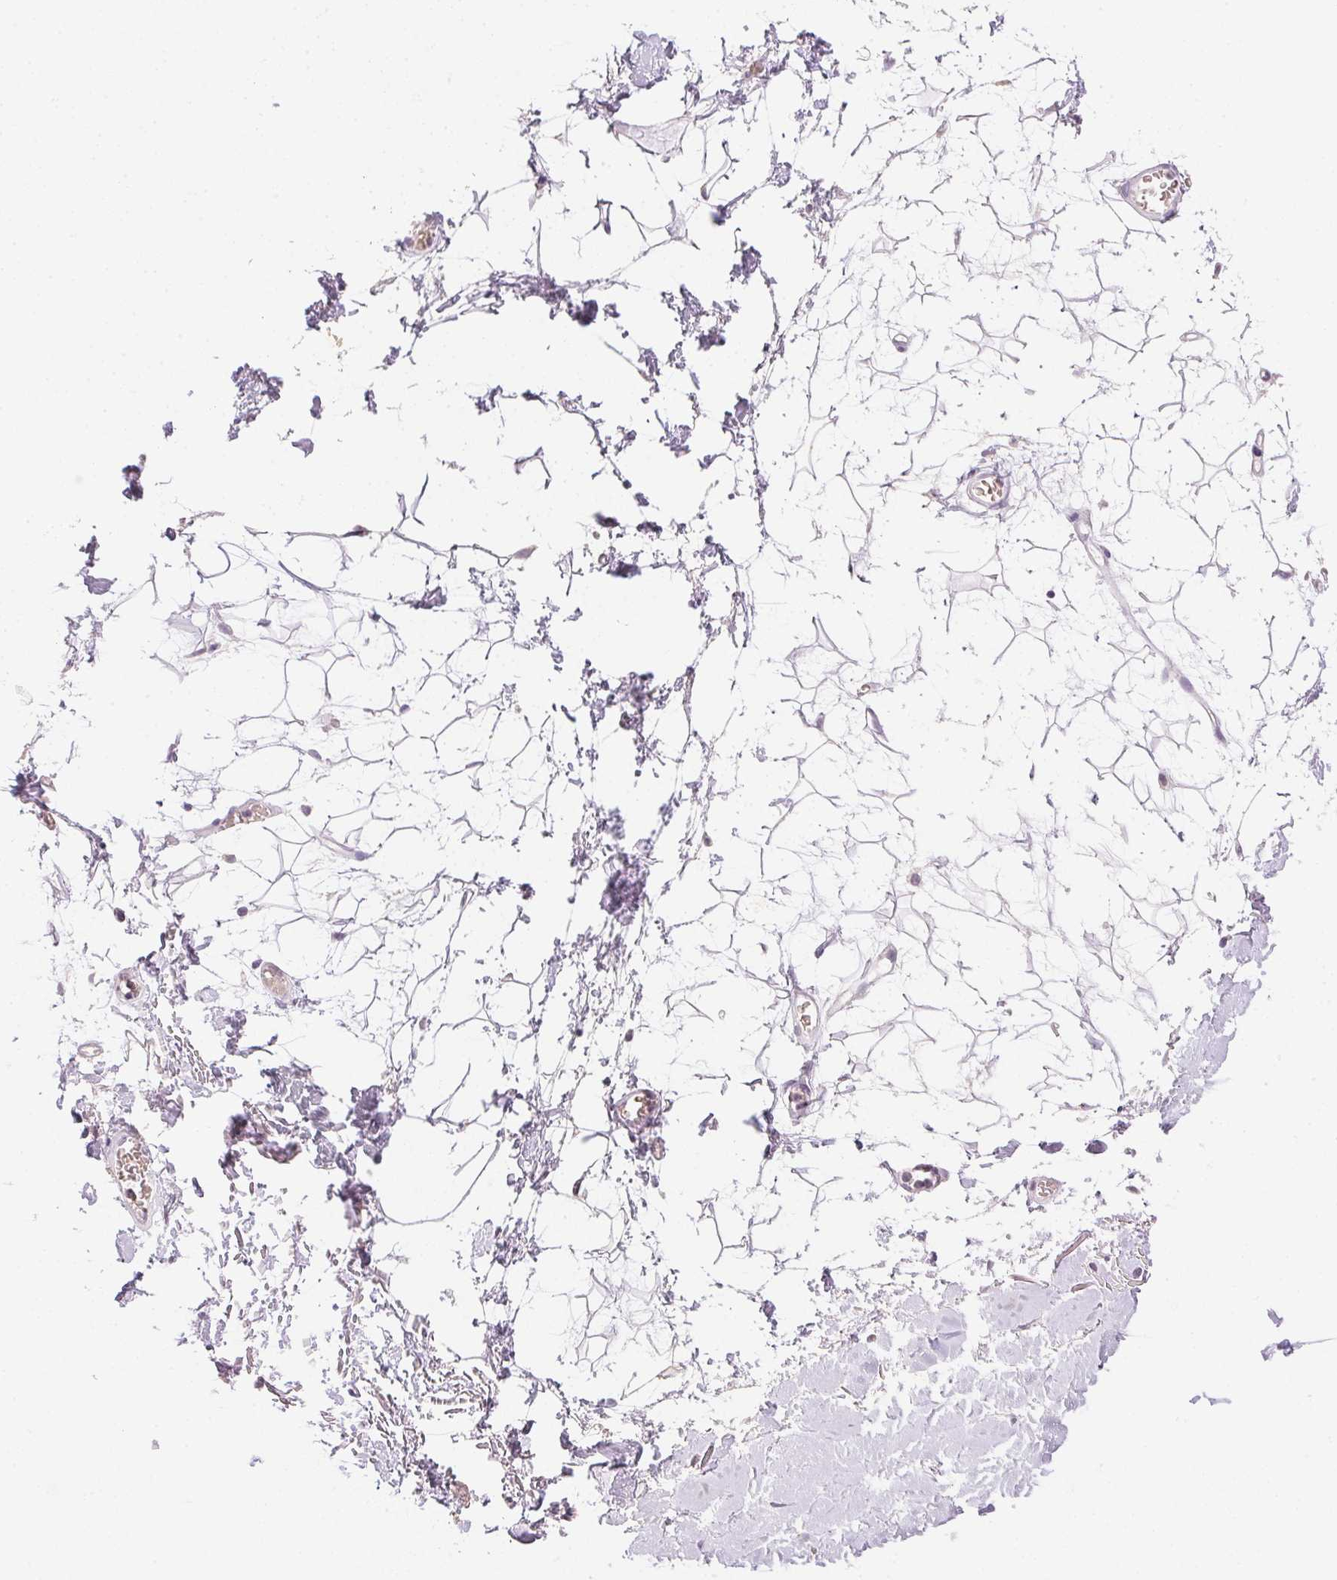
{"staining": {"intensity": "negative", "quantity": "none", "location": "none"}, "tissue": "adipose tissue", "cell_type": "Adipocytes", "image_type": "normal", "snomed": [{"axis": "morphology", "description": "Normal tissue, NOS"}, {"axis": "topography", "description": "Anal"}, {"axis": "topography", "description": "Peripheral nerve tissue"}], "caption": "Photomicrograph shows no protein expression in adipocytes of unremarkable adipose tissue. The staining is performed using DAB brown chromogen with nuclei counter-stained in using hematoxylin.", "gene": "DHCR24", "patient": {"sex": "male", "age": 78}}